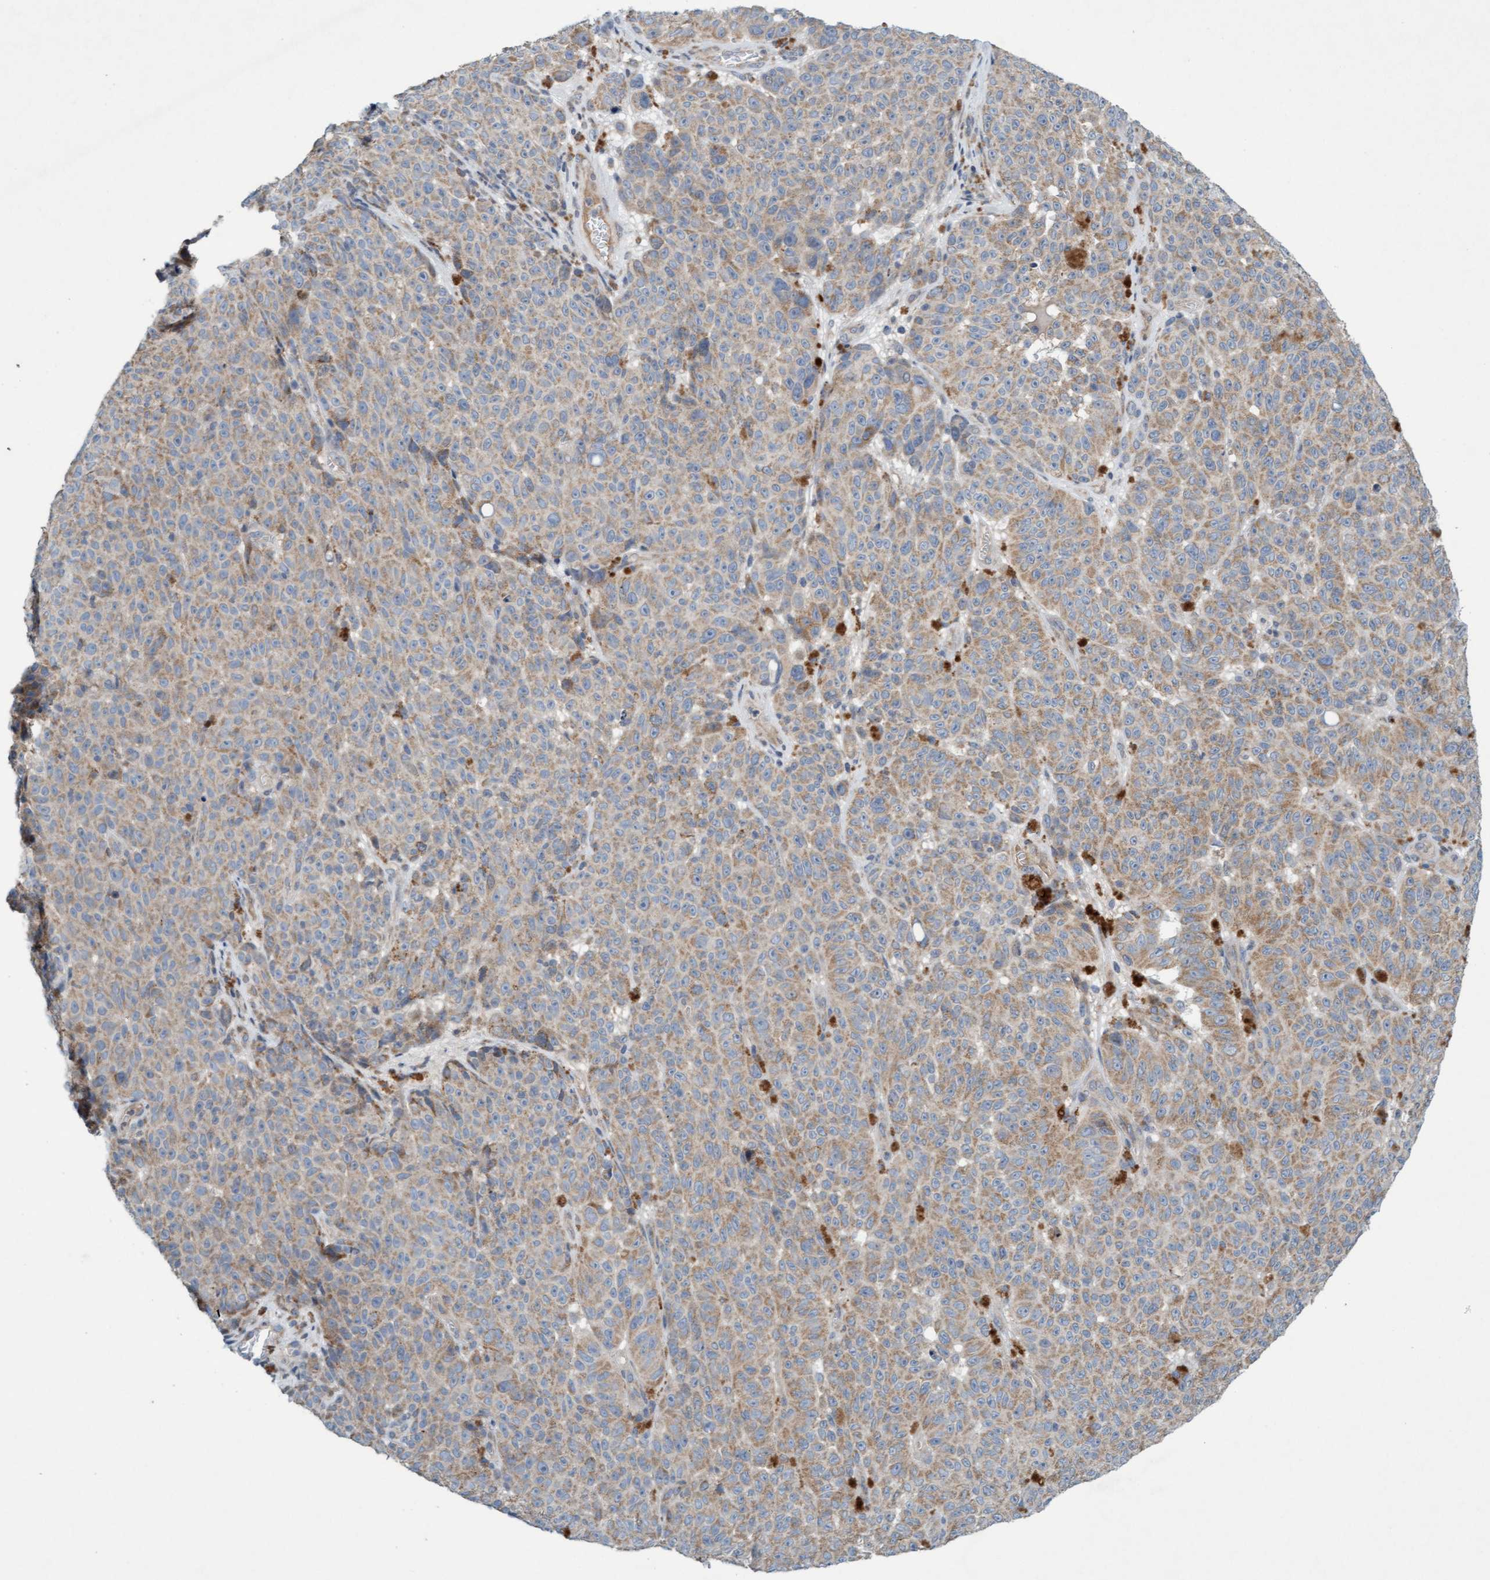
{"staining": {"intensity": "weak", "quantity": ">75%", "location": "cytoplasmic/membranous"}, "tissue": "melanoma", "cell_type": "Tumor cells", "image_type": "cancer", "snomed": [{"axis": "morphology", "description": "Malignant melanoma, NOS"}, {"axis": "topography", "description": "Skin"}], "caption": "This photomicrograph reveals malignant melanoma stained with immunohistochemistry (IHC) to label a protein in brown. The cytoplasmic/membranous of tumor cells show weak positivity for the protein. Nuclei are counter-stained blue.", "gene": "DDHD2", "patient": {"sex": "female", "age": 82}}